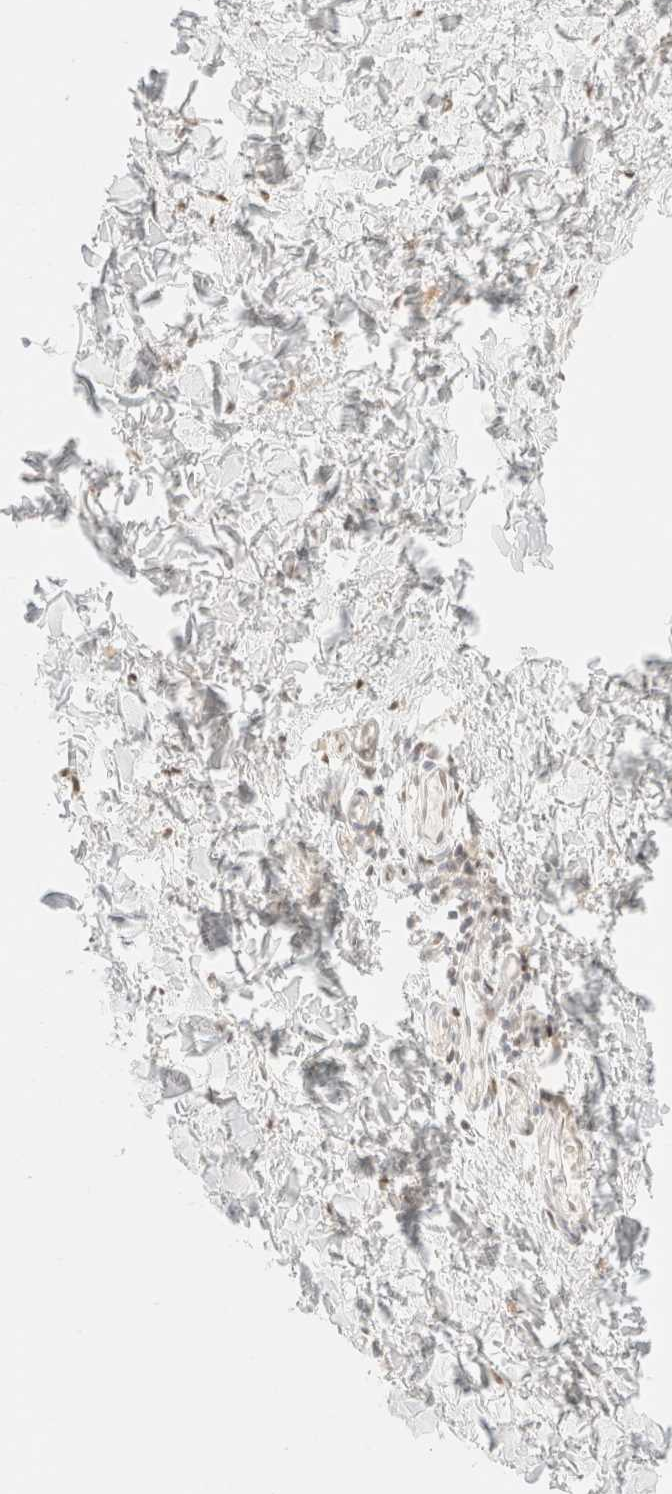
{"staining": {"intensity": "negative", "quantity": "none", "location": "none"}, "tissue": "skin", "cell_type": "Fibroblasts", "image_type": "normal", "snomed": [{"axis": "morphology", "description": "Normal tissue, NOS"}, {"axis": "topography", "description": "Skin"}], "caption": "Immunohistochemistry (IHC) of benign skin demonstrates no expression in fibroblasts.", "gene": "TSR1", "patient": {"sex": "female", "age": 27}}